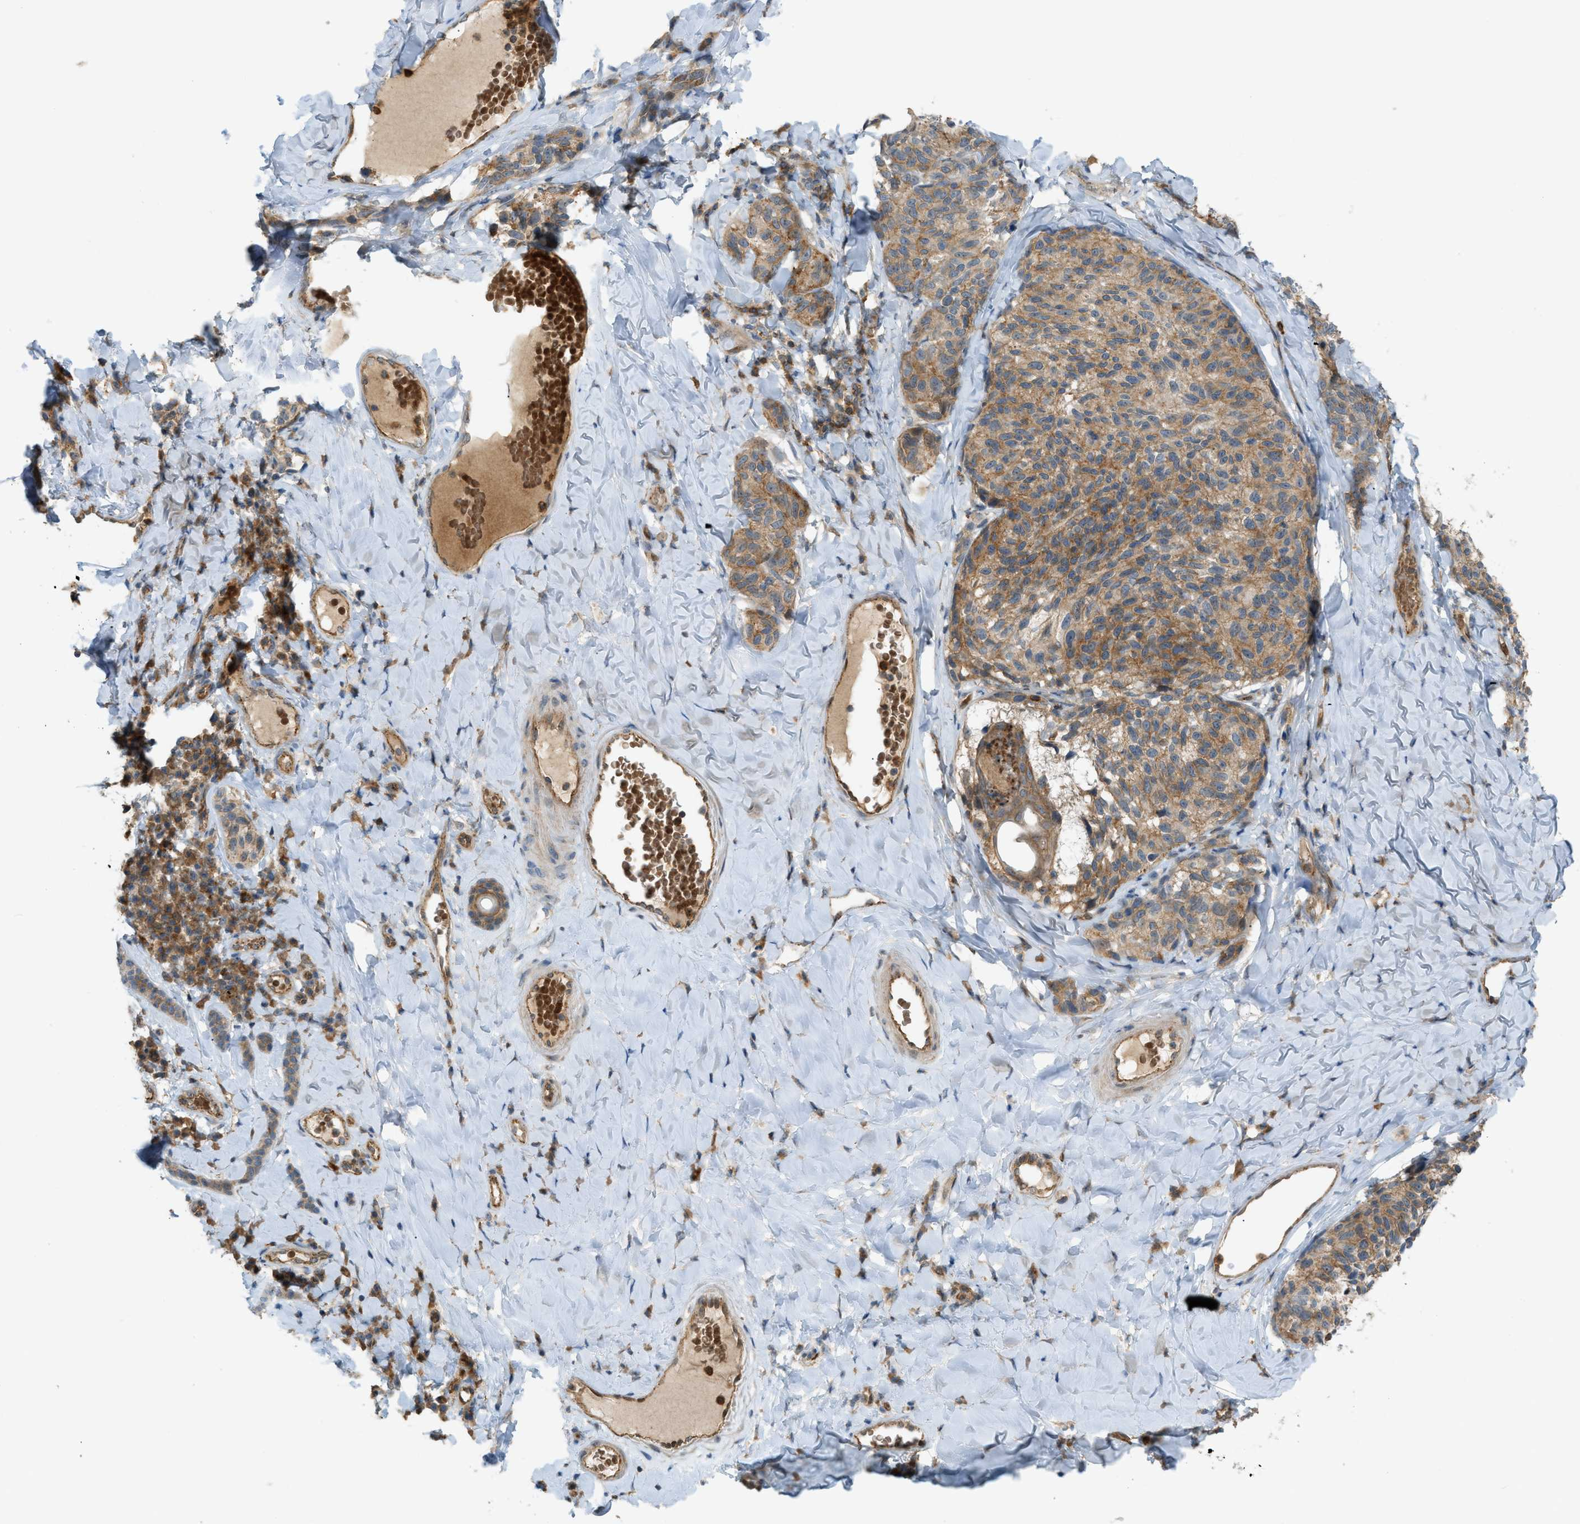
{"staining": {"intensity": "moderate", "quantity": ">75%", "location": "cytoplasmic/membranous"}, "tissue": "melanoma", "cell_type": "Tumor cells", "image_type": "cancer", "snomed": [{"axis": "morphology", "description": "Malignant melanoma, NOS"}, {"axis": "topography", "description": "Skin"}], "caption": "Tumor cells demonstrate medium levels of moderate cytoplasmic/membranous expression in approximately >75% of cells in malignant melanoma. The protein is stained brown, and the nuclei are stained in blue (DAB (3,3'-diaminobenzidine) IHC with brightfield microscopy, high magnification).", "gene": "GRK6", "patient": {"sex": "female", "age": 73}}